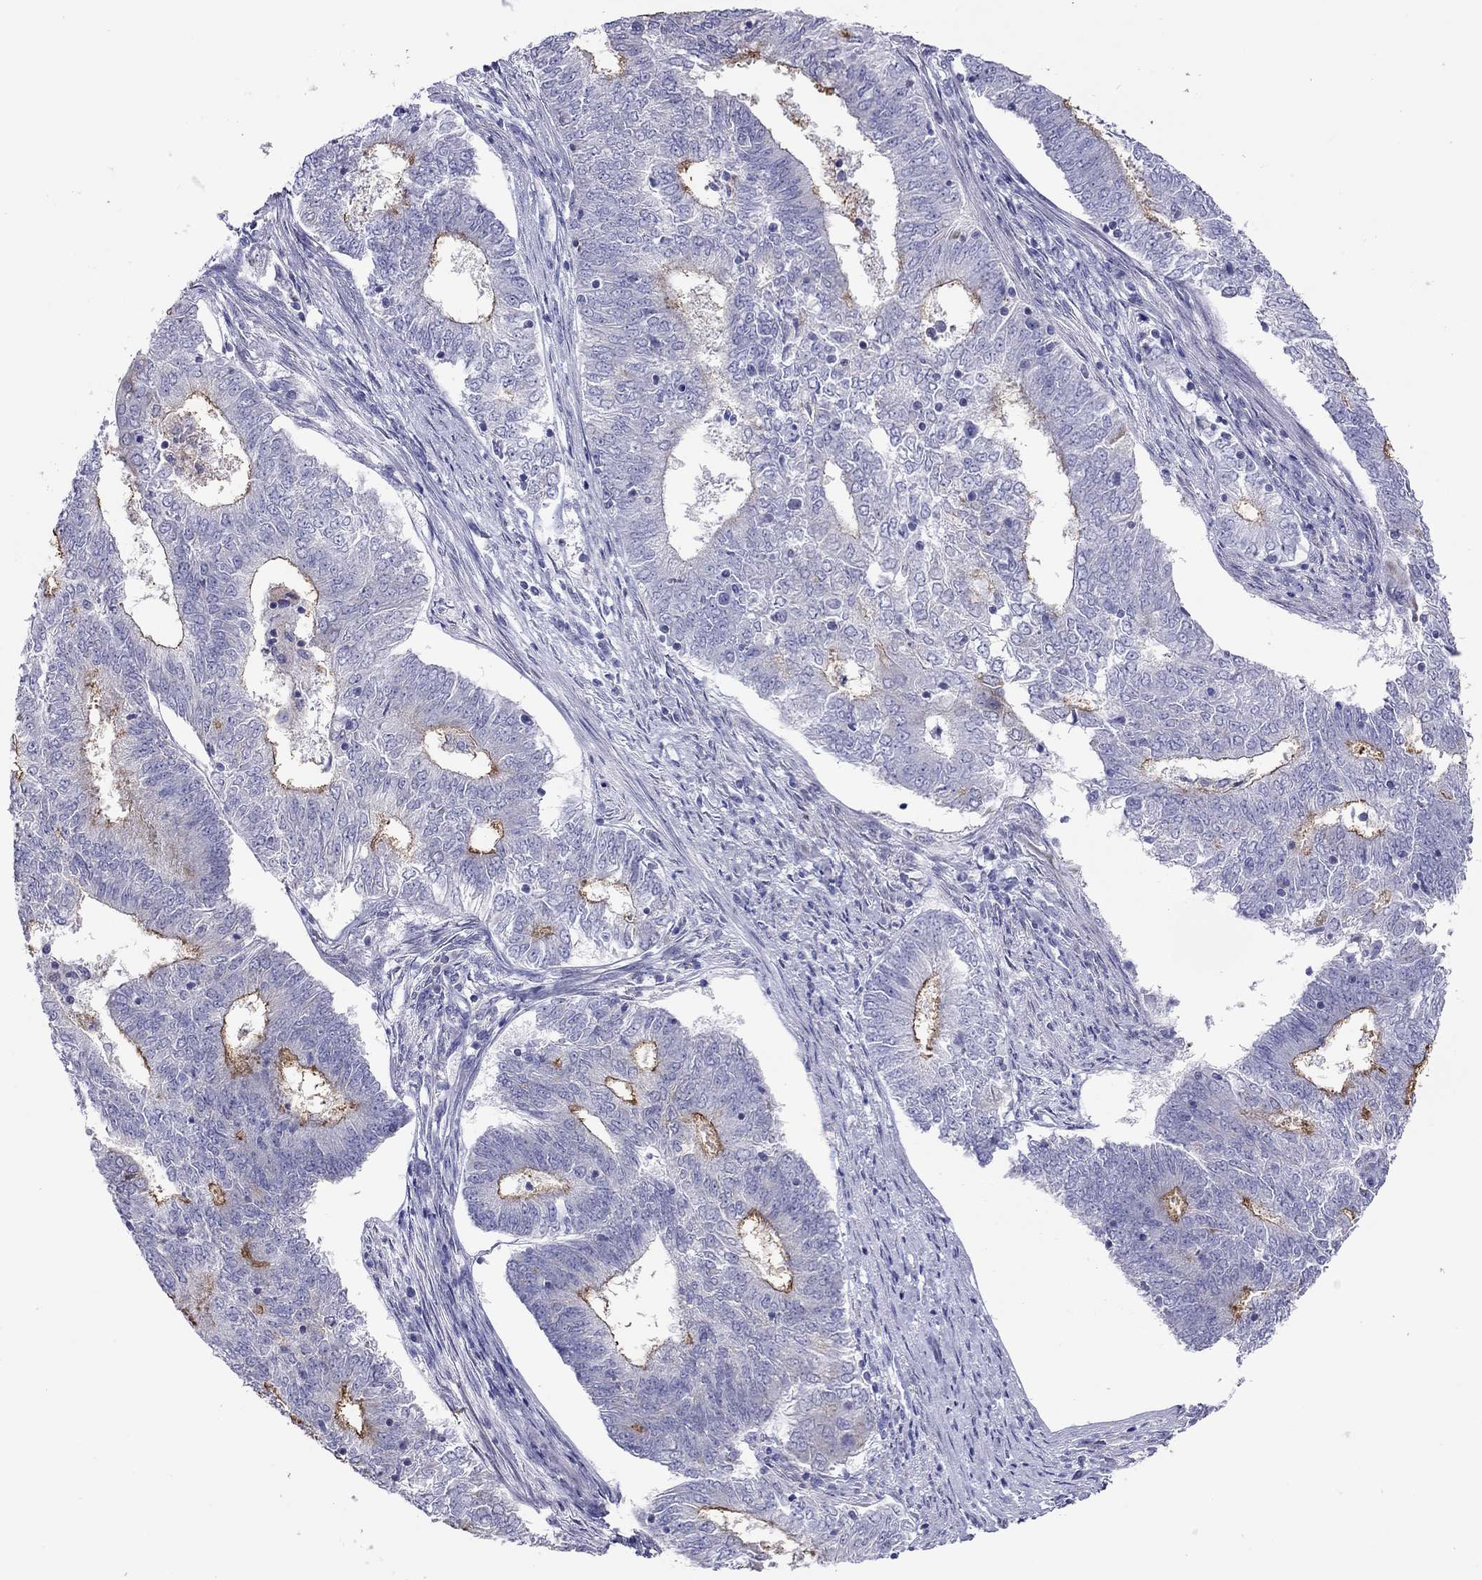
{"staining": {"intensity": "moderate", "quantity": "<25%", "location": "cytoplasmic/membranous"}, "tissue": "endometrial cancer", "cell_type": "Tumor cells", "image_type": "cancer", "snomed": [{"axis": "morphology", "description": "Adenocarcinoma, NOS"}, {"axis": "topography", "description": "Endometrium"}], "caption": "Endometrial cancer (adenocarcinoma) stained with immunohistochemistry reveals moderate cytoplasmic/membranous staining in approximately <25% of tumor cells. Nuclei are stained in blue.", "gene": "SLC46A2", "patient": {"sex": "female", "age": 62}}